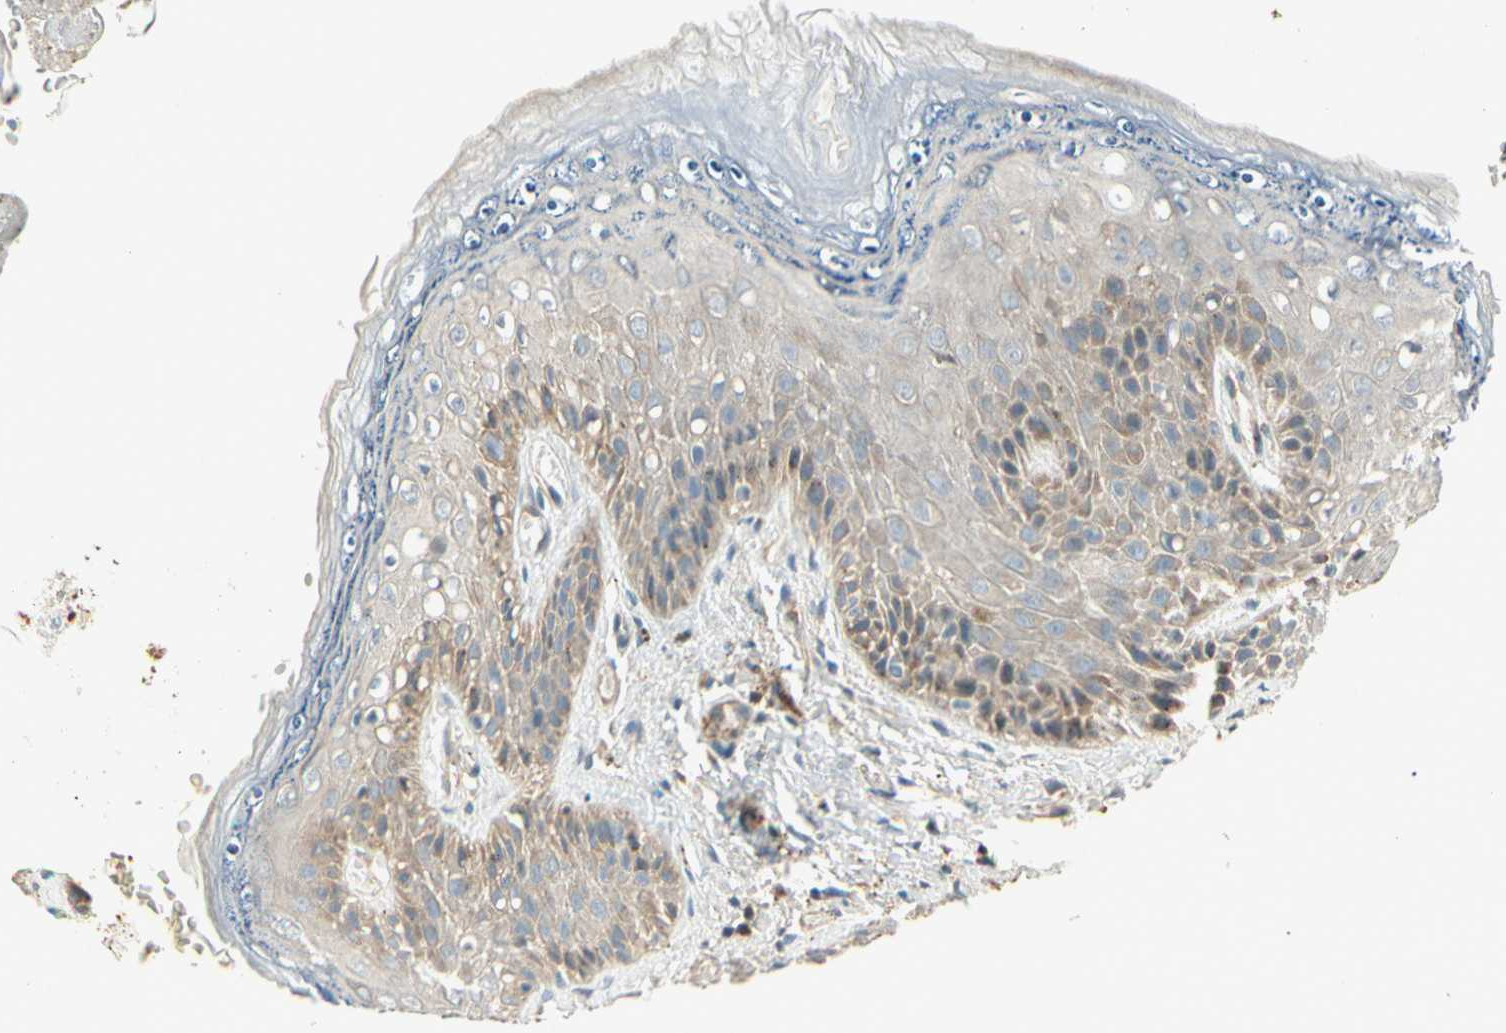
{"staining": {"intensity": "weak", "quantity": ">75%", "location": "cytoplasmic/membranous"}, "tissue": "skin", "cell_type": "Epidermal cells", "image_type": "normal", "snomed": [{"axis": "morphology", "description": "Normal tissue, NOS"}, {"axis": "topography", "description": "Anal"}], "caption": "The immunohistochemical stain highlights weak cytoplasmic/membranous positivity in epidermal cells of benign skin.", "gene": "CDH6", "patient": {"sex": "female", "age": 46}}